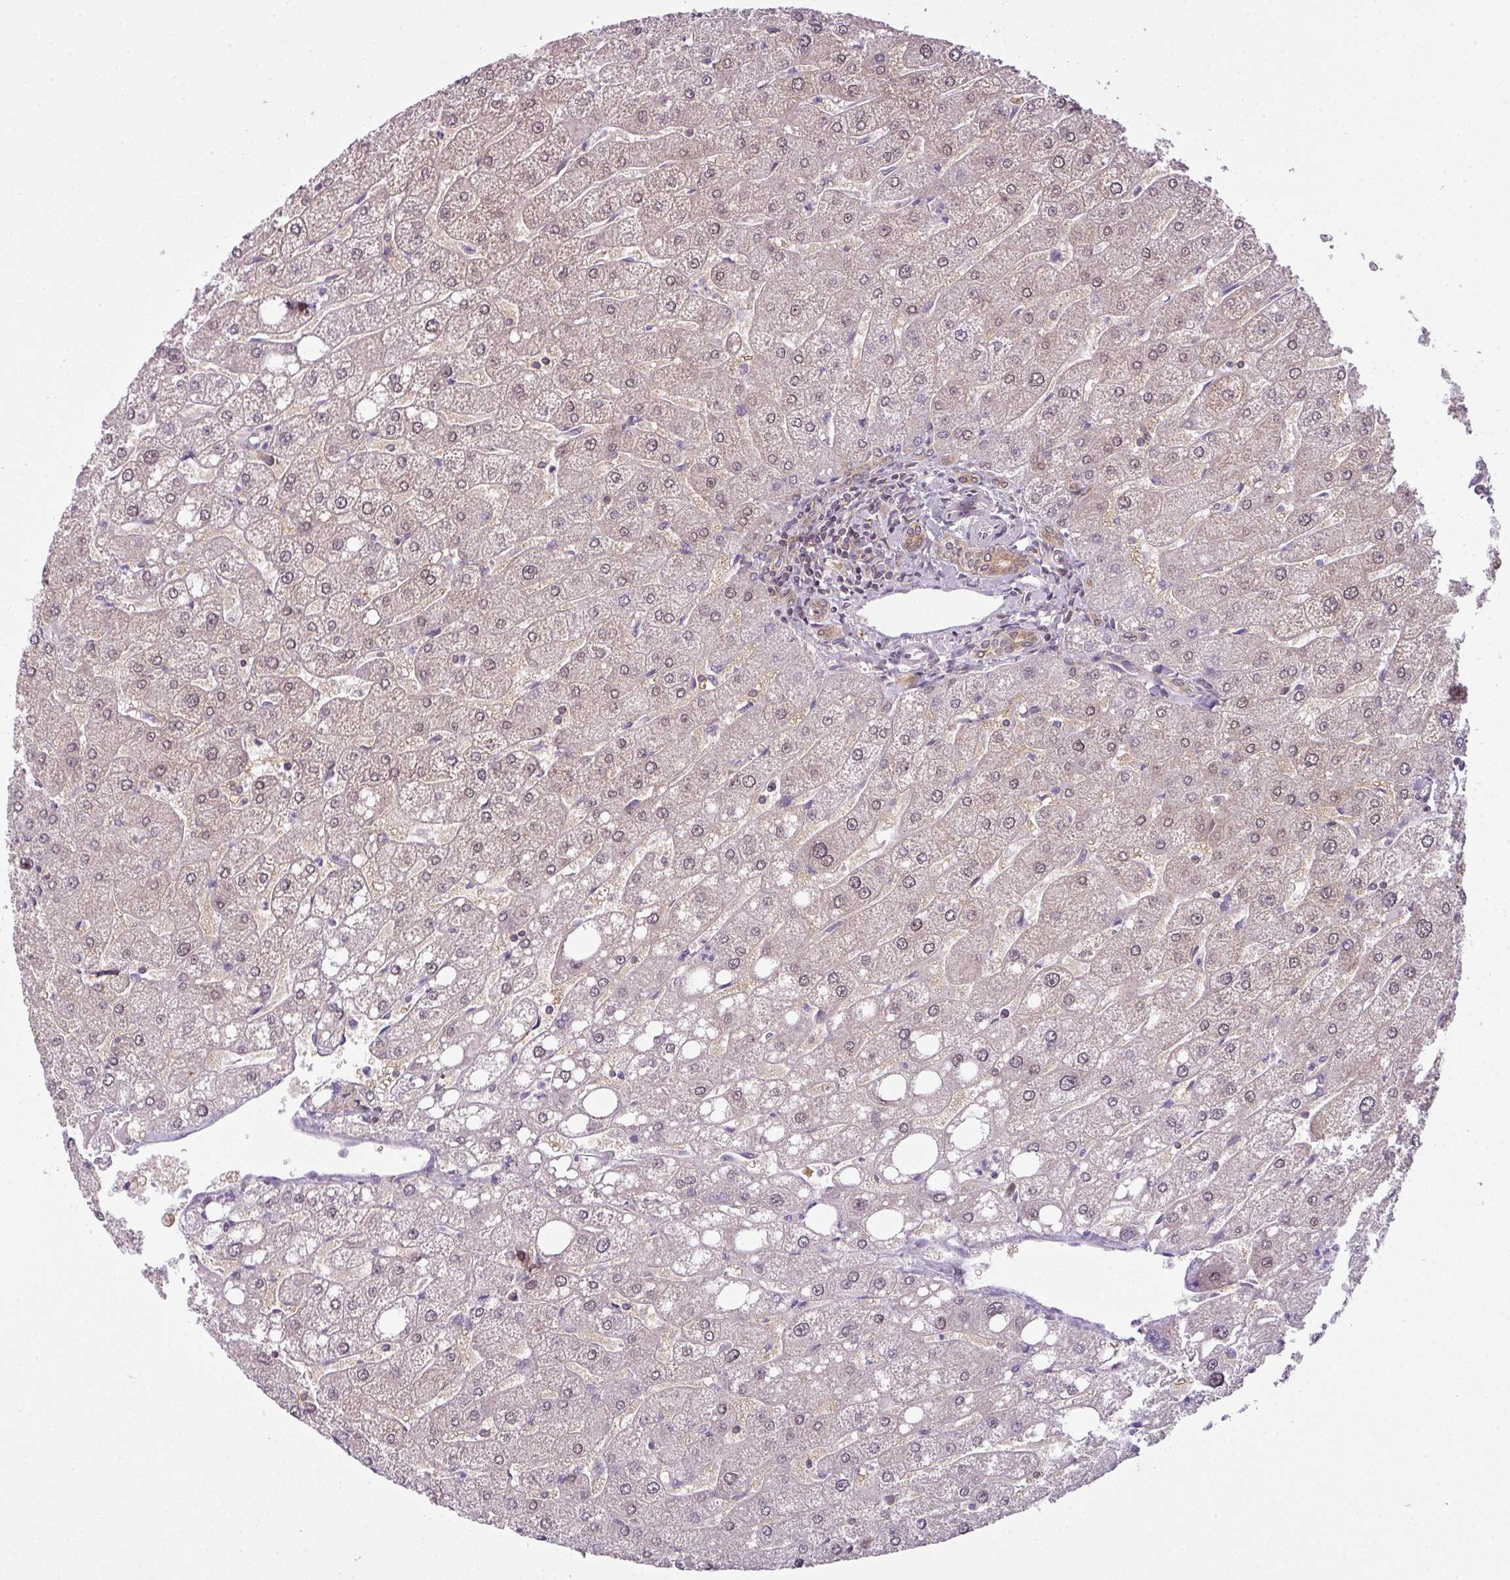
{"staining": {"intensity": "moderate", "quantity": ">75%", "location": "cytoplasmic/membranous,nuclear"}, "tissue": "liver", "cell_type": "Cholangiocytes", "image_type": "normal", "snomed": [{"axis": "morphology", "description": "Normal tissue, NOS"}, {"axis": "topography", "description": "Liver"}], "caption": "Liver stained with DAB immunohistochemistry exhibits medium levels of moderate cytoplasmic/membranous,nuclear expression in approximately >75% of cholangiocytes. (DAB IHC with brightfield microscopy, high magnification).", "gene": "DERPC", "patient": {"sex": "male", "age": 67}}